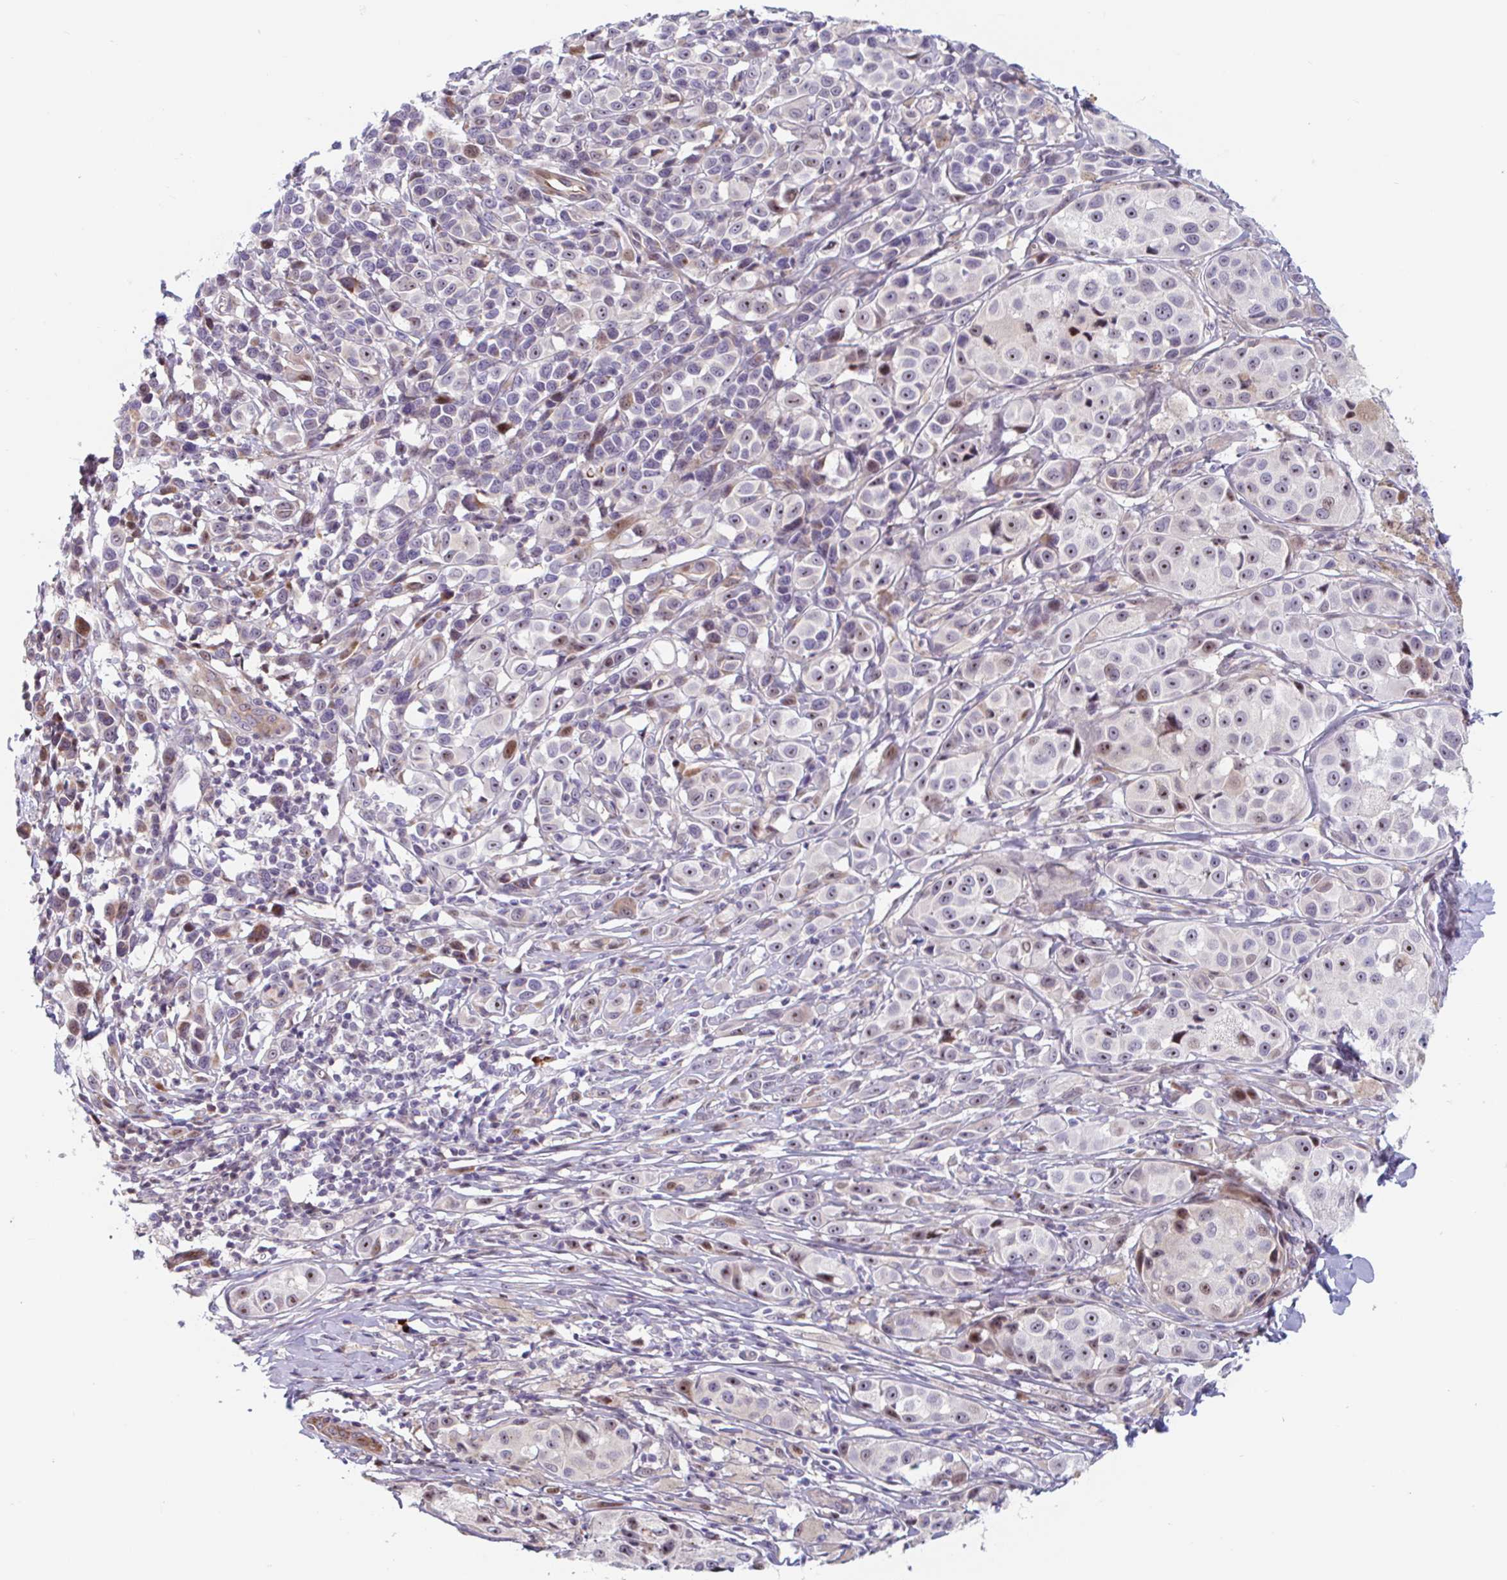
{"staining": {"intensity": "moderate", "quantity": "<25%", "location": "nuclear"}, "tissue": "melanoma", "cell_type": "Tumor cells", "image_type": "cancer", "snomed": [{"axis": "morphology", "description": "Malignant melanoma, NOS"}, {"axis": "topography", "description": "Skin"}], "caption": "Tumor cells display low levels of moderate nuclear staining in about <25% of cells in malignant melanoma.", "gene": "DUXA", "patient": {"sex": "male", "age": 39}}